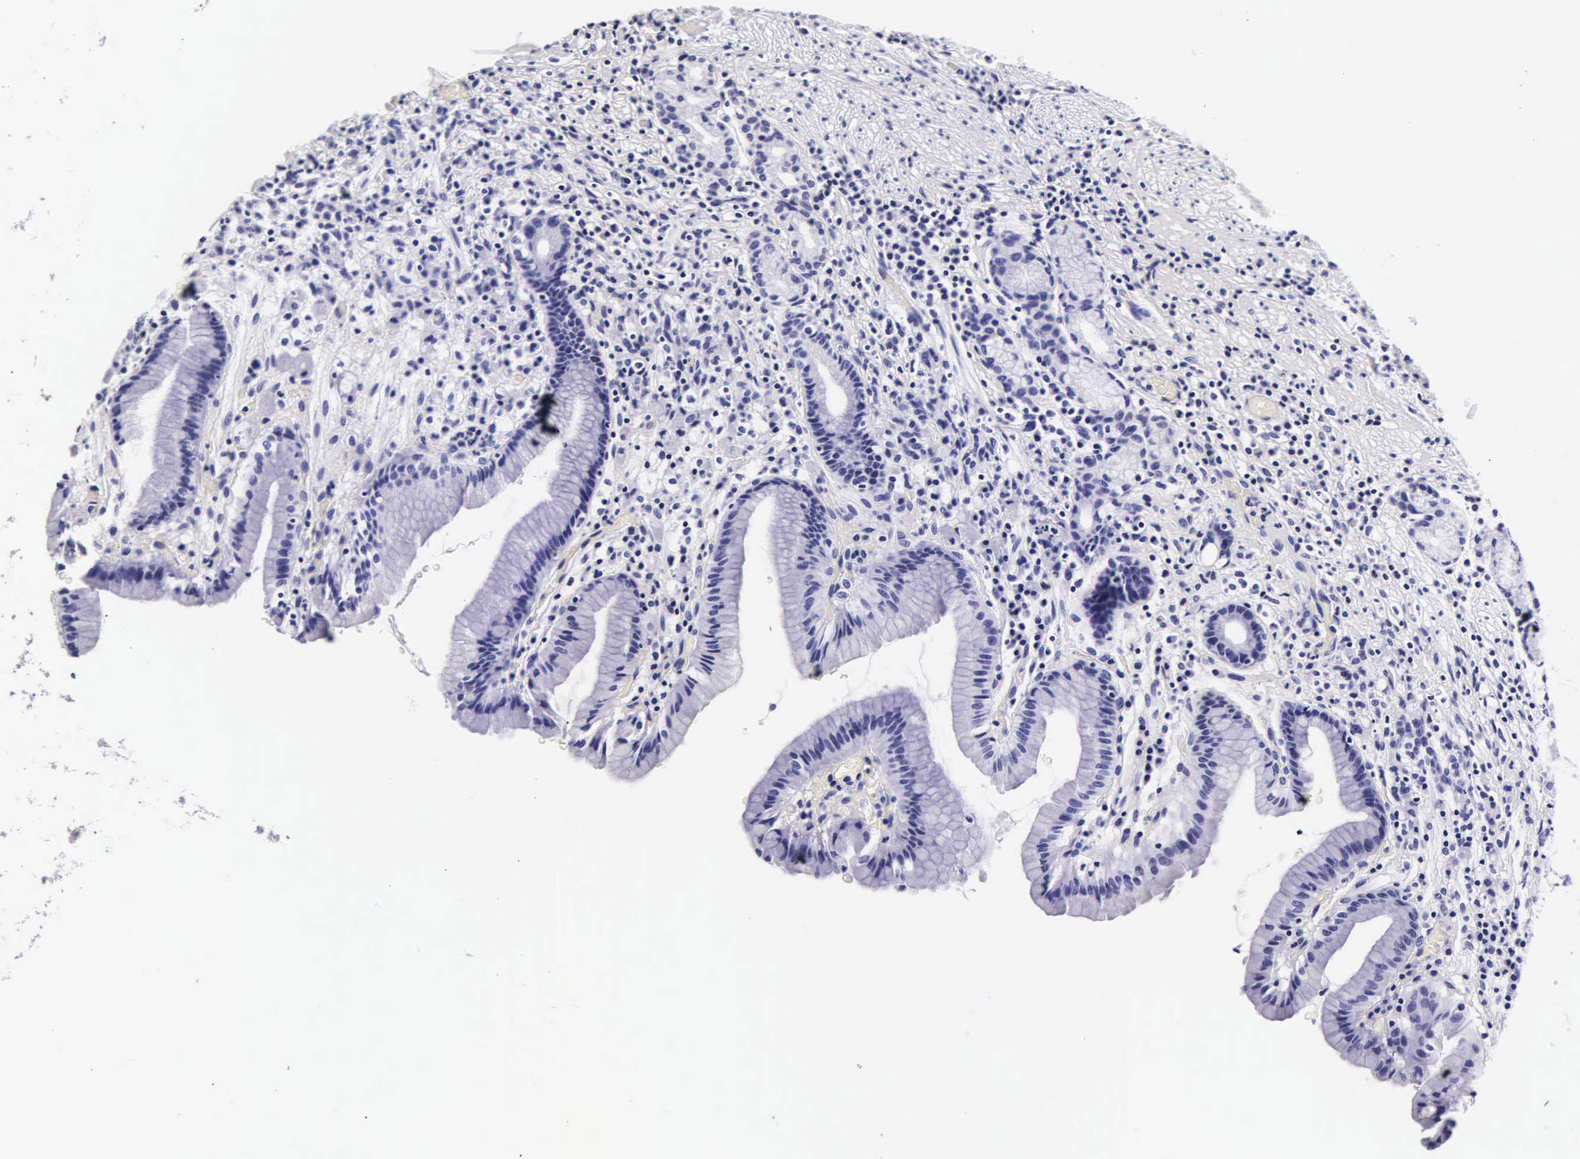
{"staining": {"intensity": "negative", "quantity": "none", "location": "none"}, "tissue": "stomach", "cell_type": "Glandular cells", "image_type": "normal", "snomed": [{"axis": "morphology", "description": "Normal tissue, NOS"}, {"axis": "topography", "description": "Stomach, lower"}], "caption": "This is a histopathology image of immunohistochemistry (IHC) staining of normal stomach, which shows no positivity in glandular cells.", "gene": "DGCR2", "patient": {"sex": "male", "age": 56}}